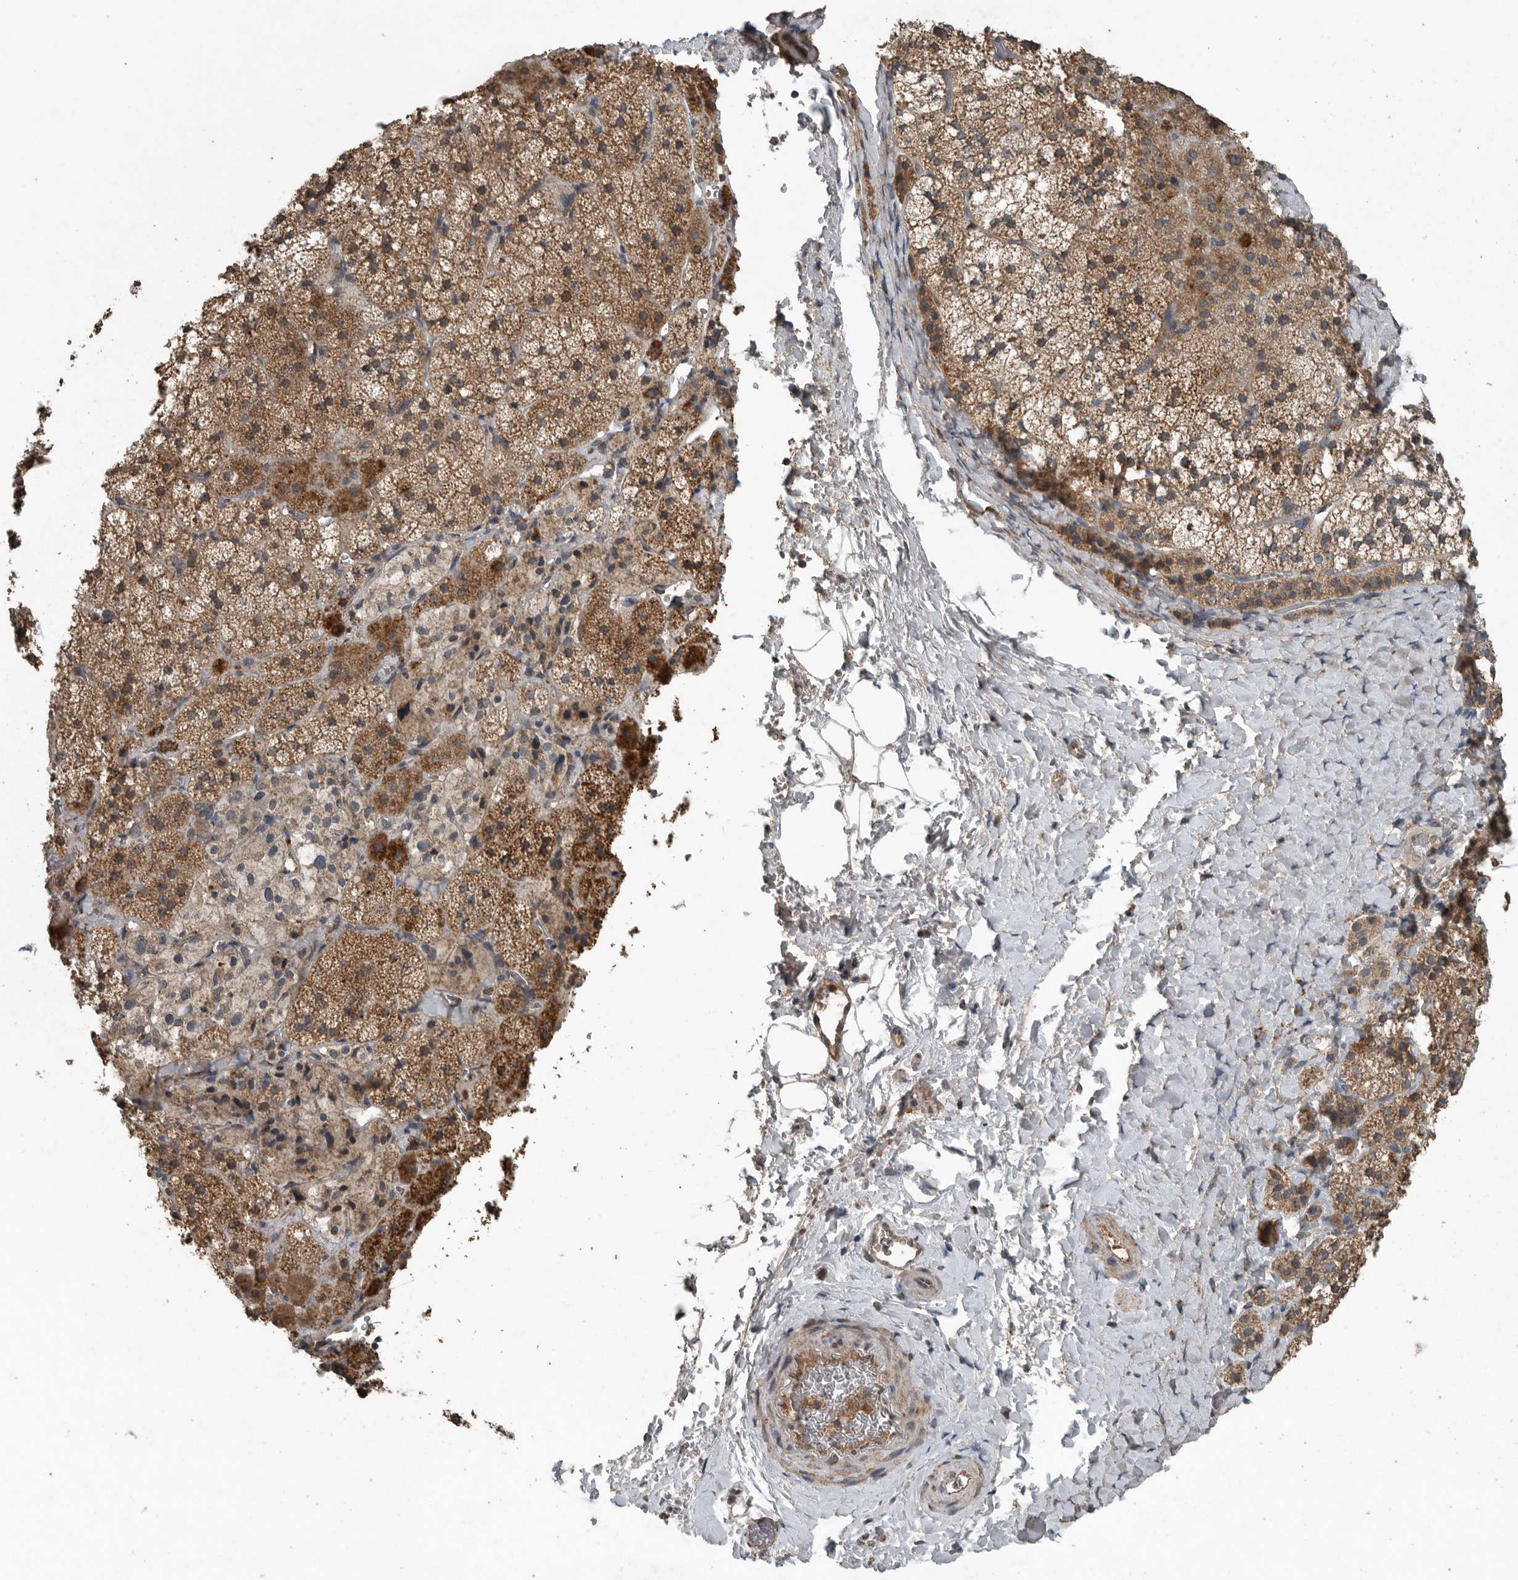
{"staining": {"intensity": "strong", "quantity": ">75%", "location": "cytoplasmic/membranous"}, "tissue": "adrenal gland", "cell_type": "Glandular cells", "image_type": "normal", "snomed": [{"axis": "morphology", "description": "Normal tissue, NOS"}, {"axis": "topography", "description": "Adrenal gland"}], "caption": "Immunohistochemical staining of unremarkable human adrenal gland displays high levels of strong cytoplasmic/membranous staining in approximately >75% of glandular cells.", "gene": "IL6ST", "patient": {"sex": "female", "age": 44}}